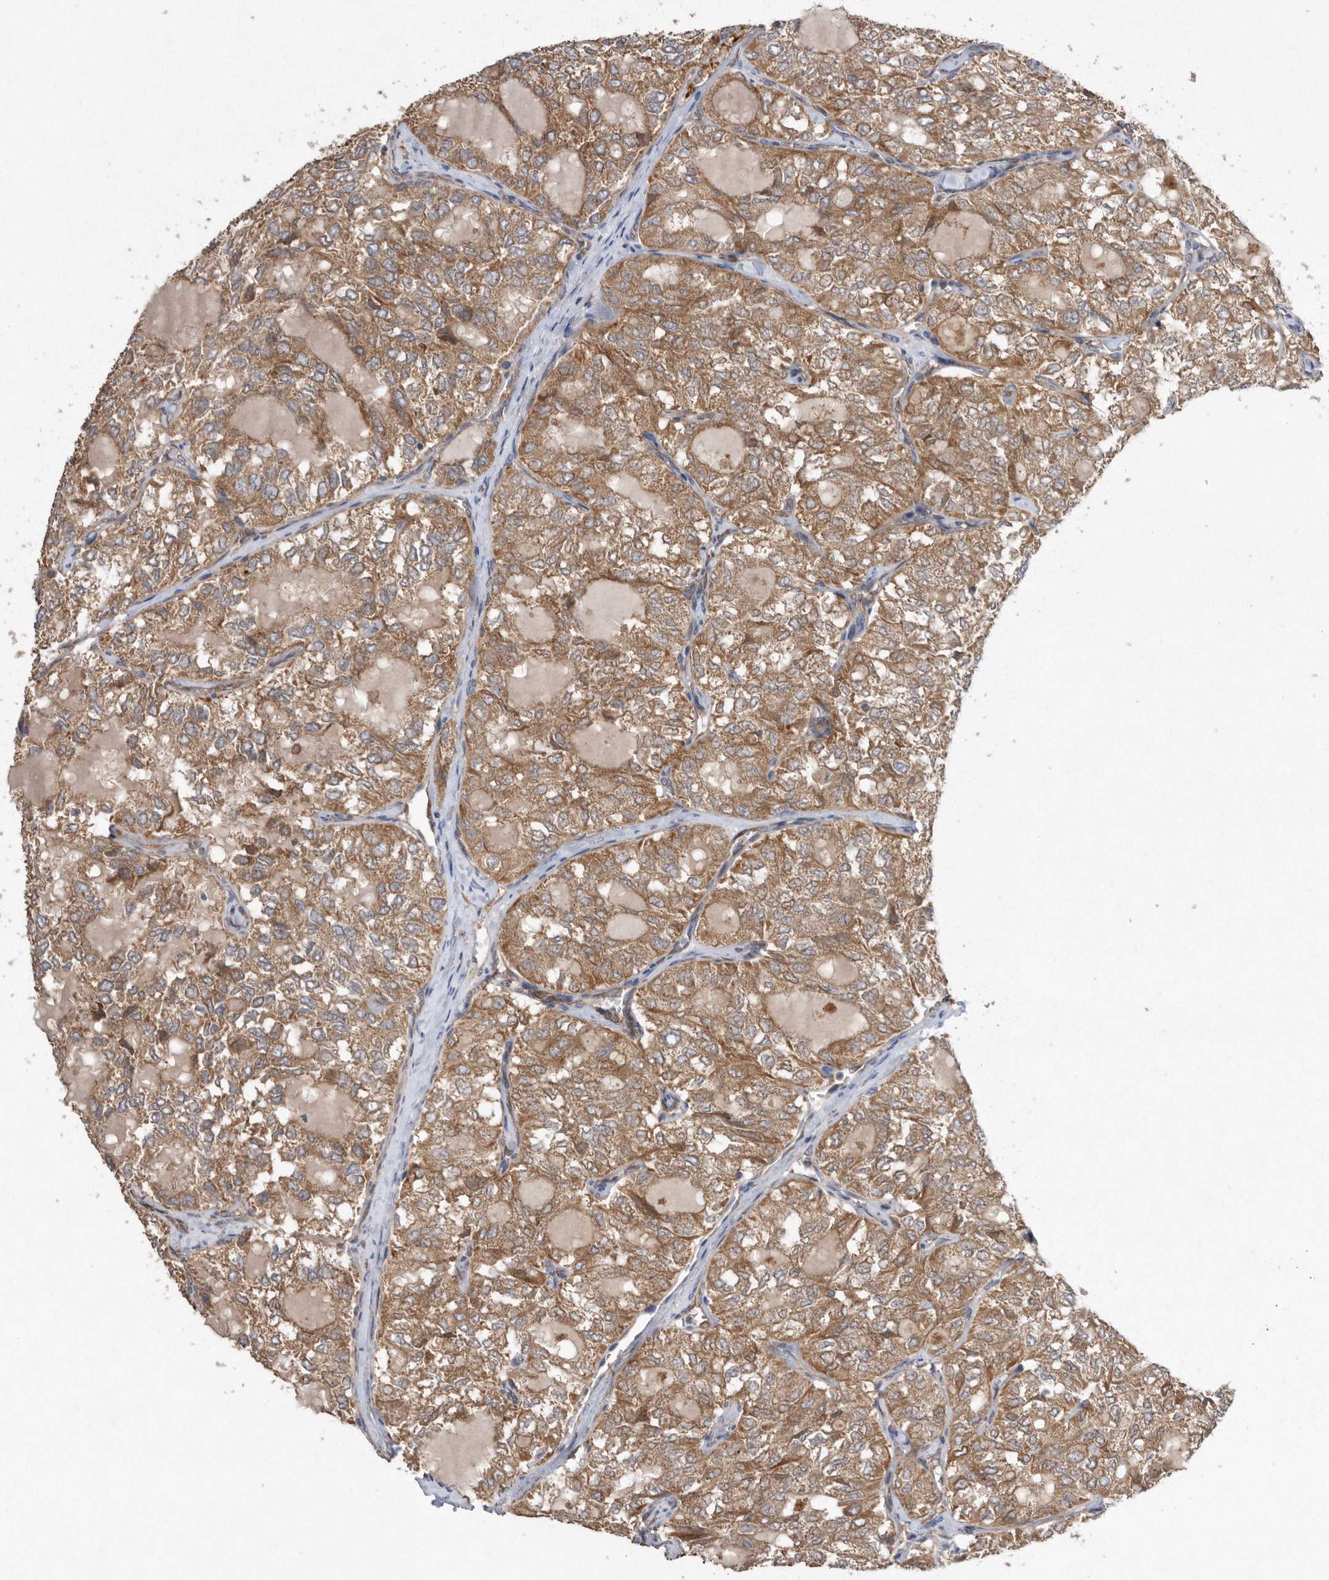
{"staining": {"intensity": "moderate", "quantity": ">75%", "location": "cytoplasmic/membranous"}, "tissue": "thyroid cancer", "cell_type": "Tumor cells", "image_type": "cancer", "snomed": [{"axis": "morphology", "description": "Follicular adenoma carcinoma, NOS"}, {"axis": "topography", "description": "Thyroid gland"}], "caption": "Protein expression analysis of thyroid cancer (follicular adenoma carcinoma) demonstrates moderate cytoplasmic/membranous expression in approximately >75% of tumor cells.", "gene": "PON2", "patient": {"sex": "male", "age": 75}}